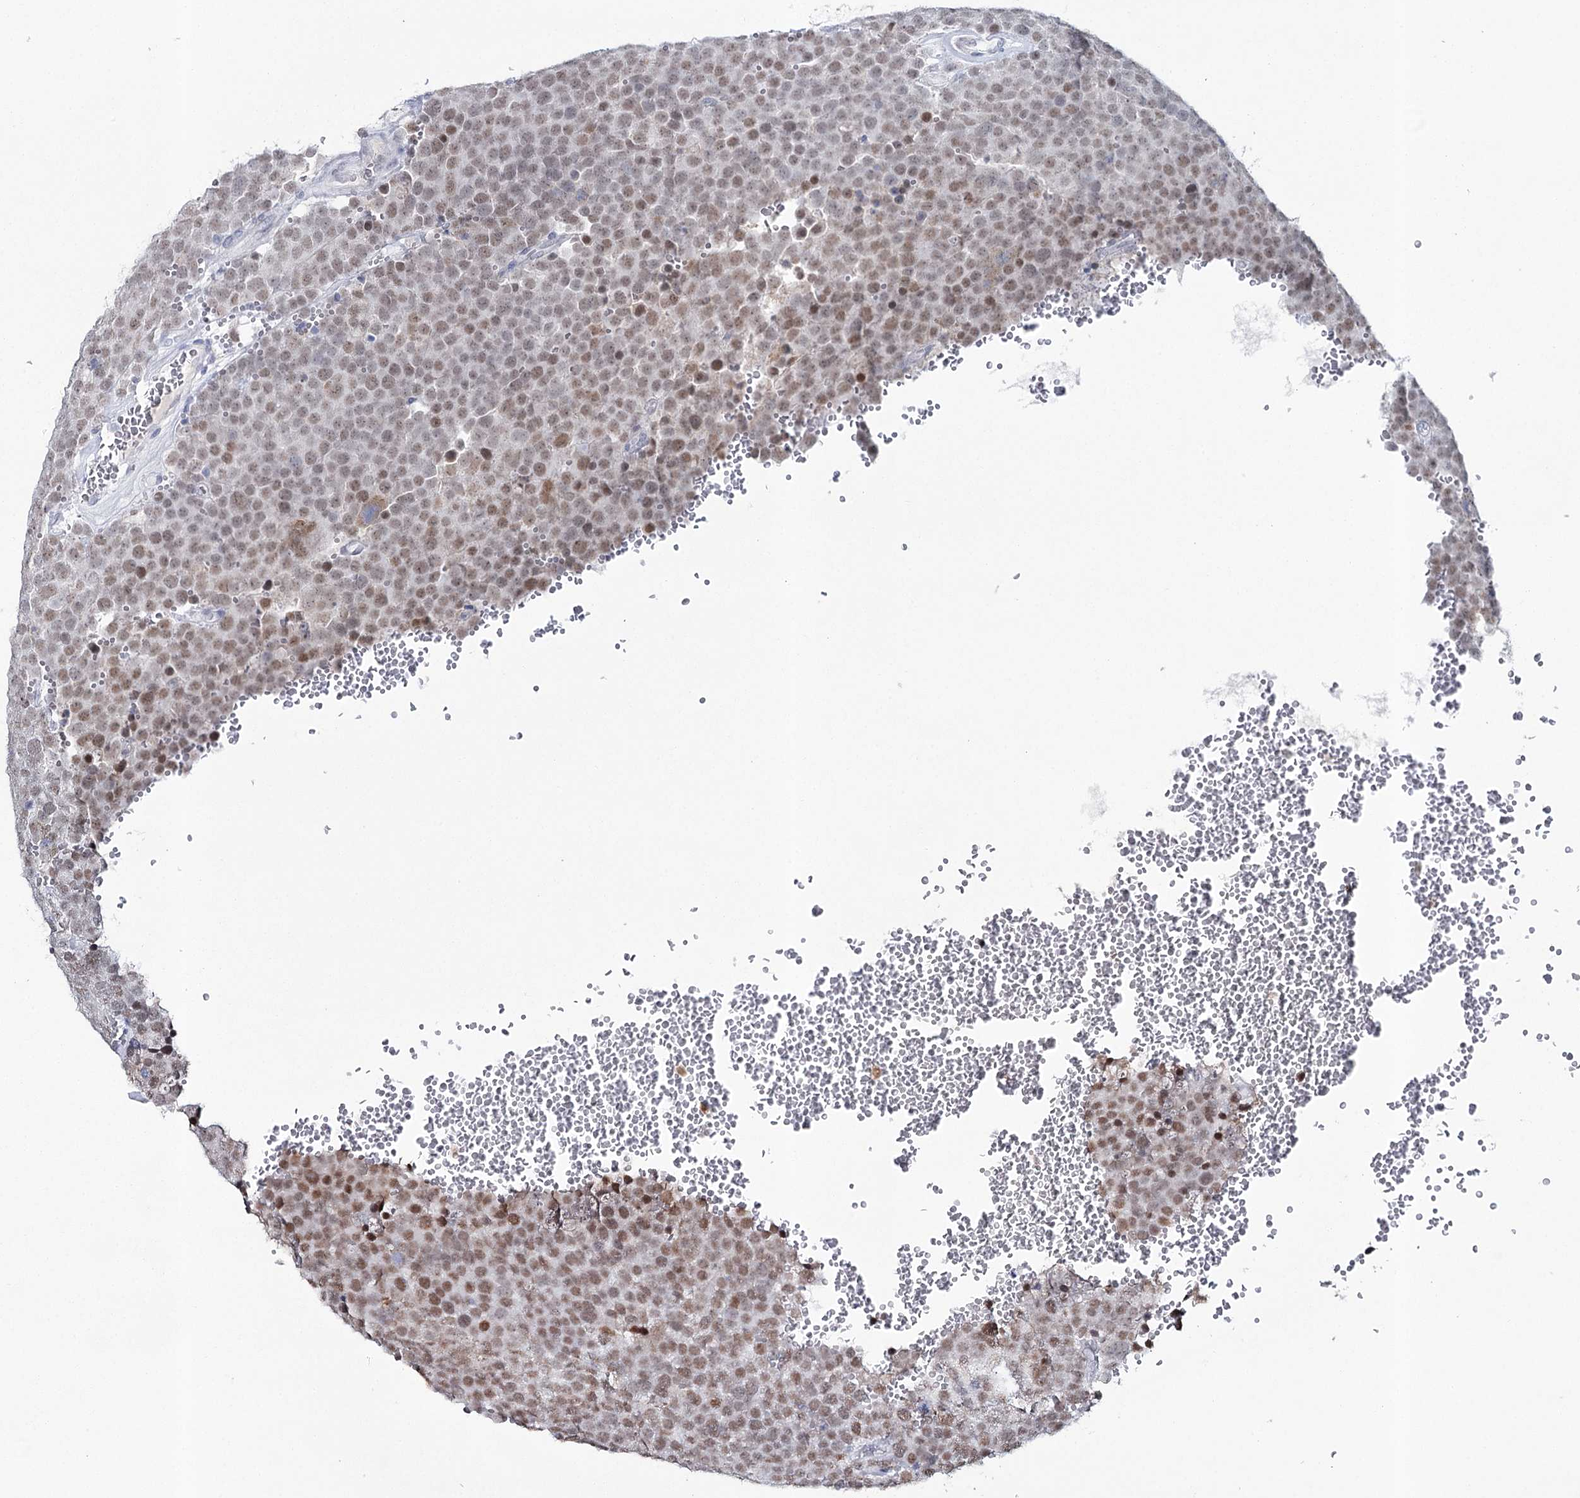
{"staining": {"intensity": "moderate", "quantity": ">75%", "location": "nuclear"}, "tissue": "testis cancer", "cell_type": "Tumor cells", "image_type": "cancer", "snomed": [{"axis": "morphology", "description": "Seminoma, NOS"}, {"axis": "topography", "description": "Testis"}], "caption": "A photomicrograph showing moderate nuclear positivity in approximately >75% of tumor cells in seminoma (testis), as visualized by brown immunohistochemical staining.", "gene": "ZC3H8", "patient": {"sex": "male", "age": 71}}